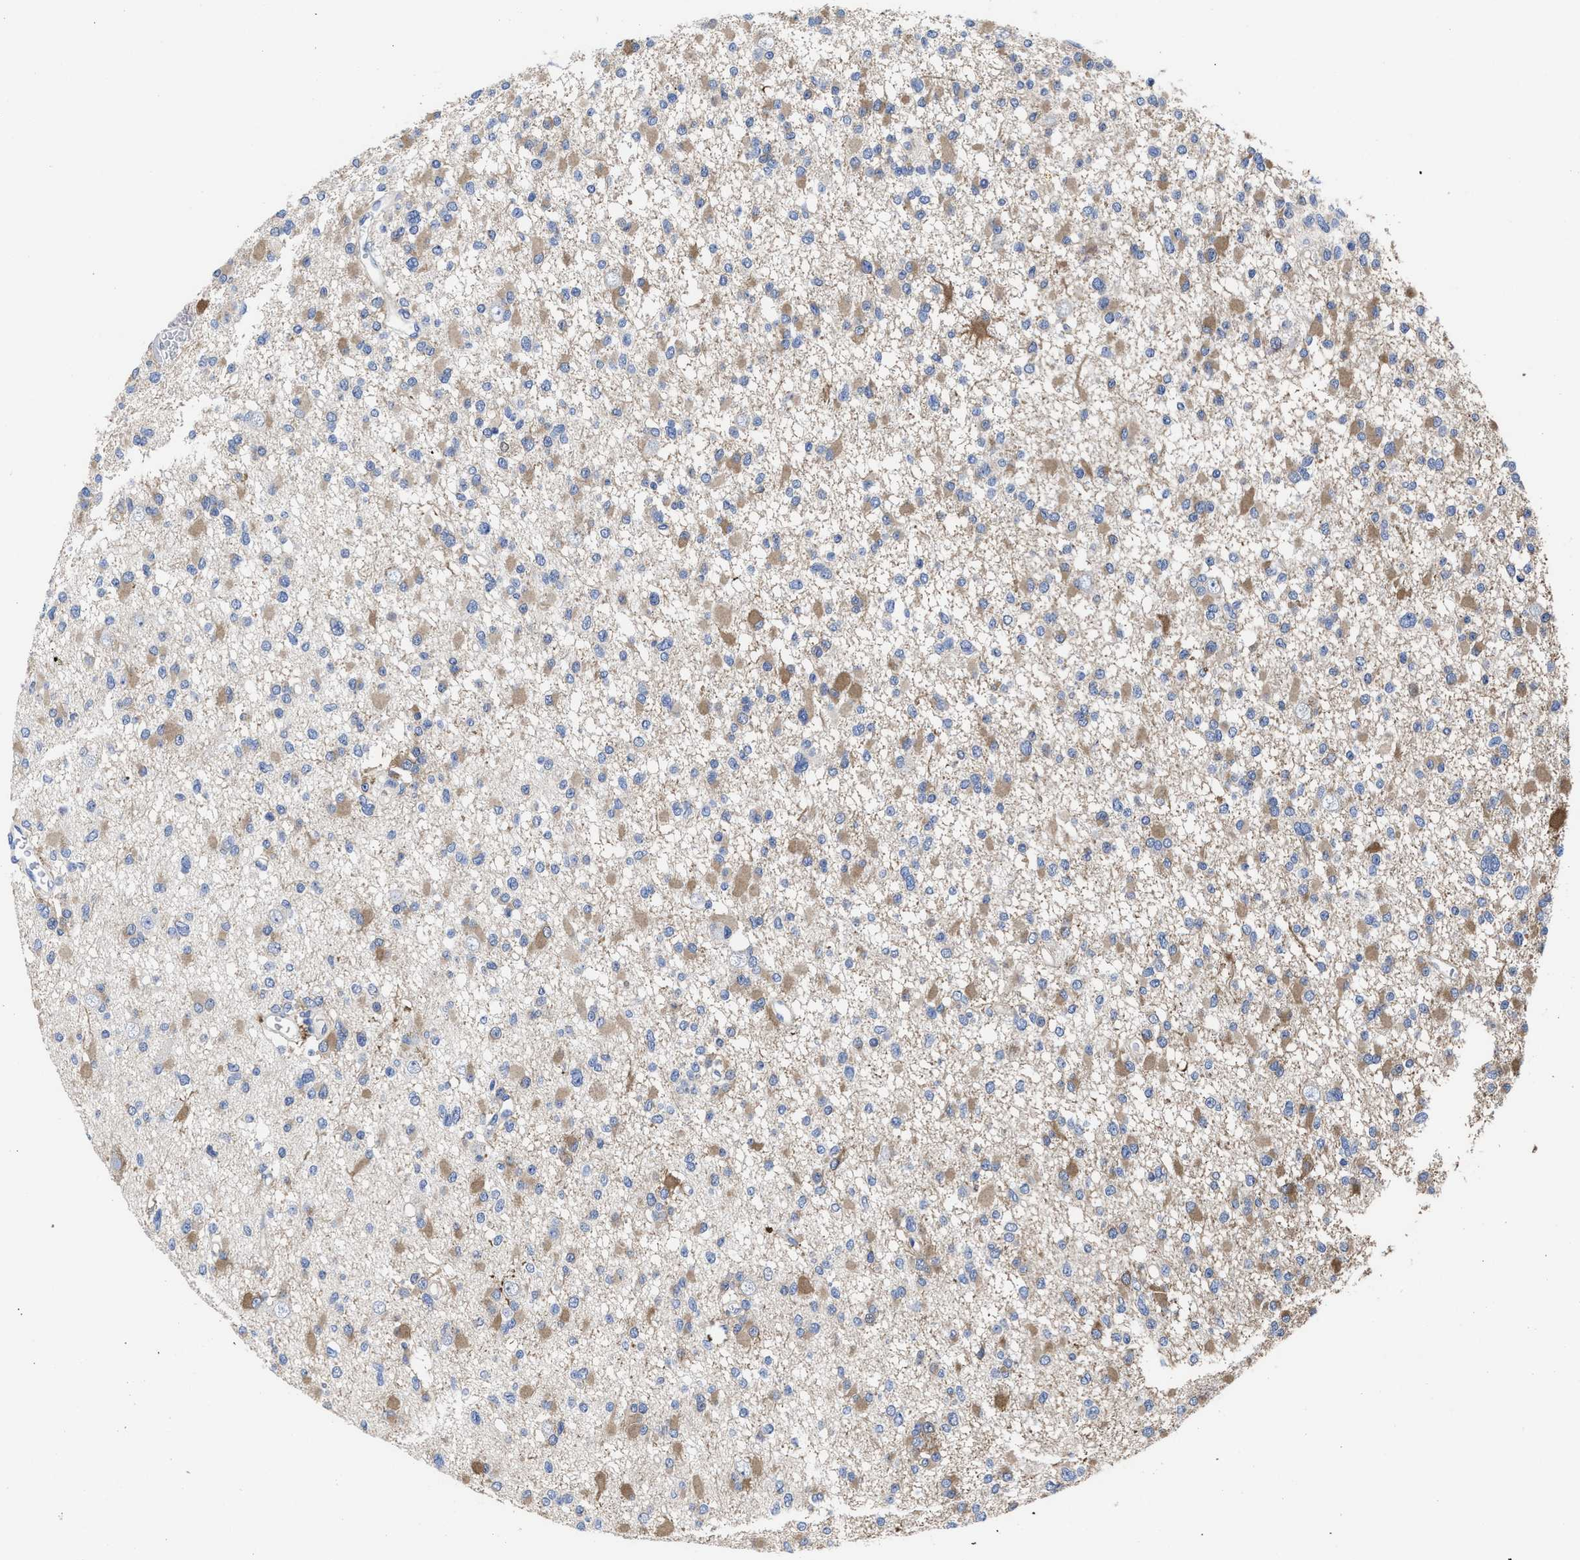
{"staining": {"intensity": "moderate", "quantity": "25%-75%", "location": "cytoplasmic/membranous"}, "tissue": "glioma", "cell_type": "Tumor cells", "image_type": "cancer", "snomed": [{"axis": "morphology", "description": "Glioma, malignant, Low grade"}, {"axis": "topography", "description": "Brain"}], "caption": "IHC staining of glioma, which exhibits medium levels of moderate cytoplasmic/membranous staining in about 25%-75% of tumor cells indicating moderate cytoplasmic/membranous protein expression. The staining was performed using DAB (brown) for protein detection and nuclei were counterstained in hematoxylin (blue).", "gene": "TXNDC17", "patient": {"sex": "female", "age": 22}}